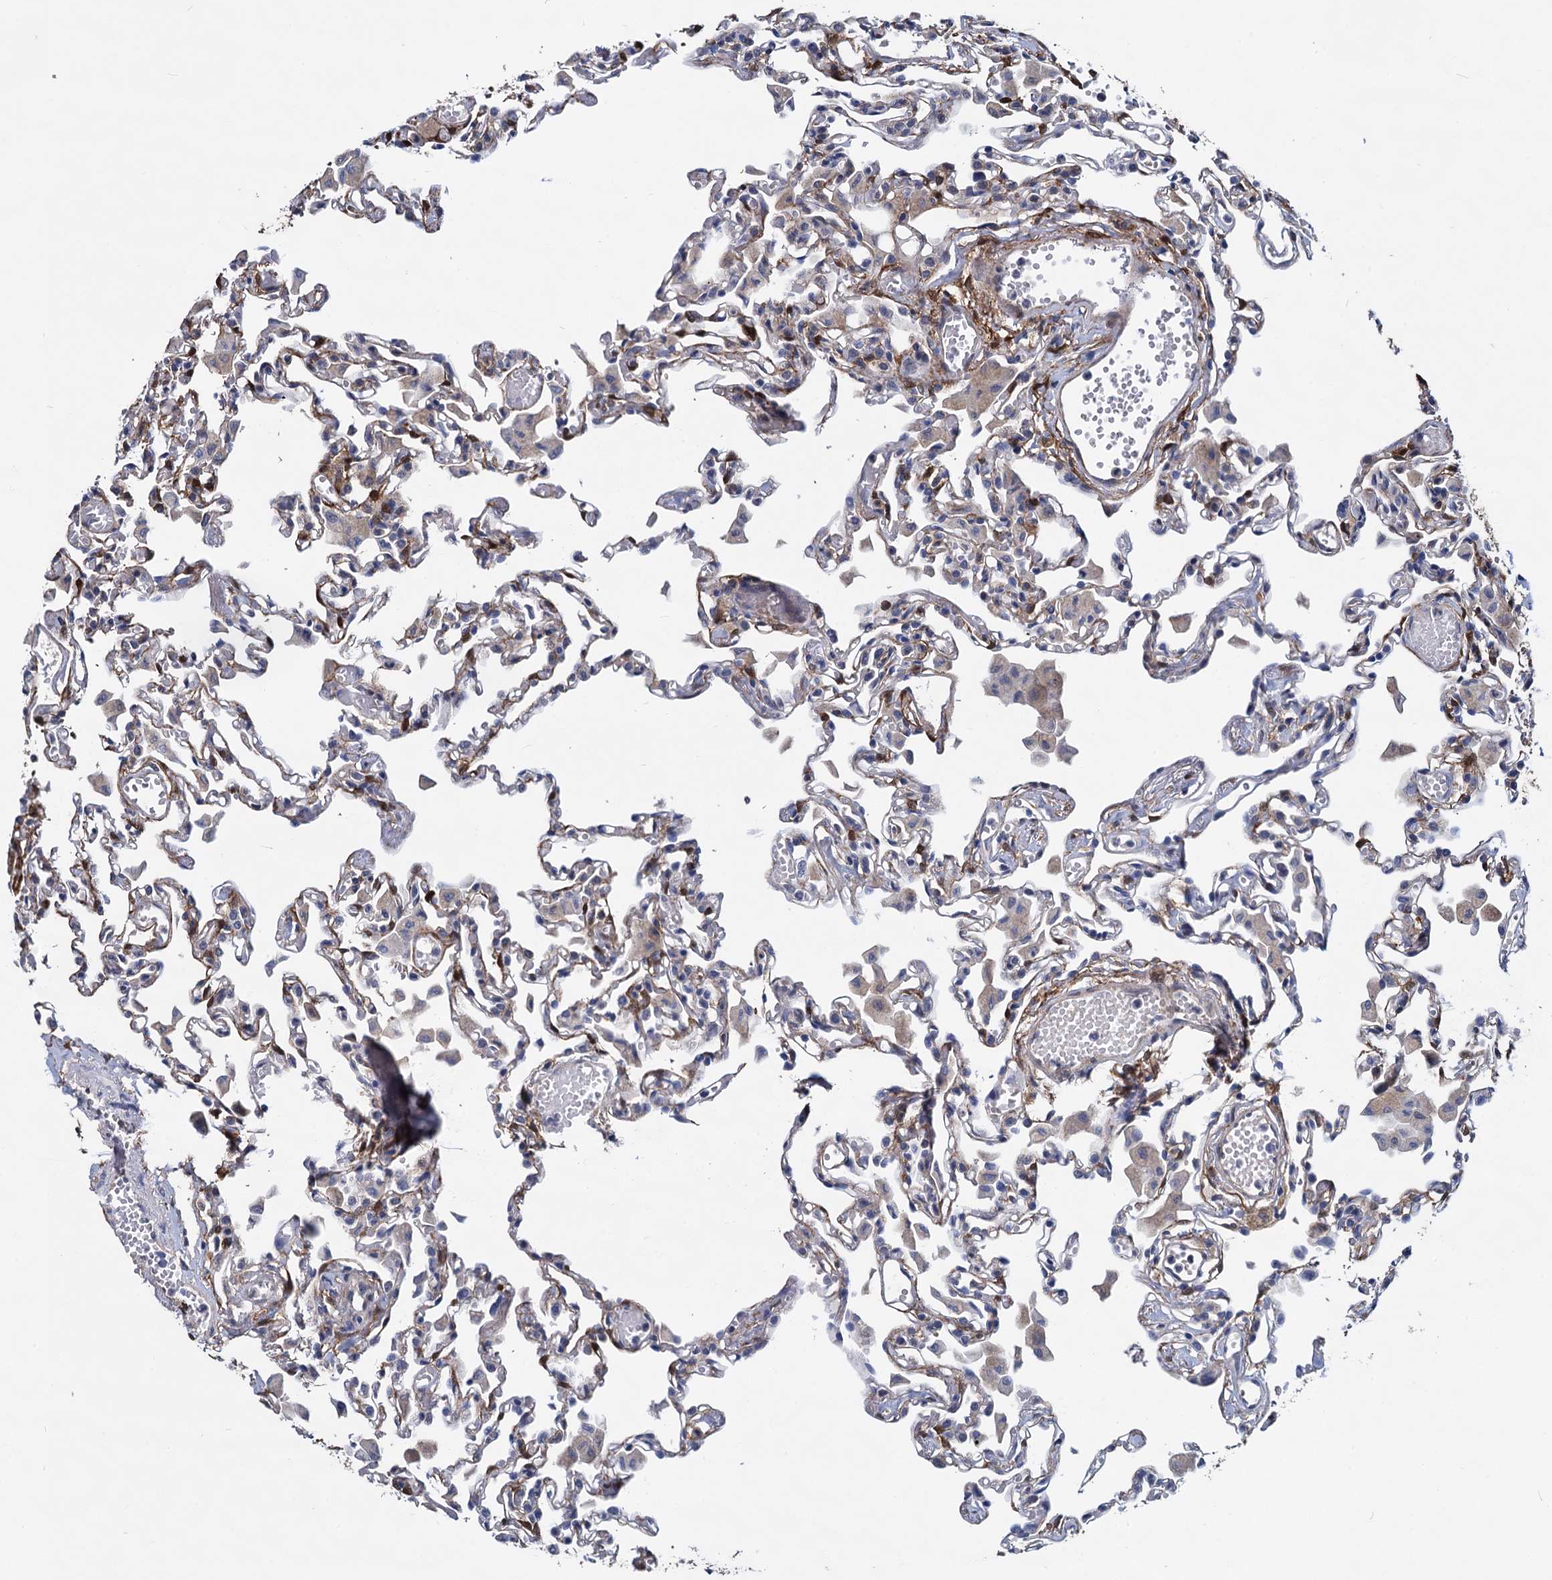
{"staining": {"intensity": "weak", "quantity": "<25%", "location": "cytoplasmic/membranous"}, "tissue": "lung", "cell_type": "Alveolar cells", "image_type": "normal", "snomed": [{"axis": "morphology", "description": "Normal tissue, NOS"}, {"axis": "topography", "description": "Bronchus"}, {"axis": "topography", "description": "Lung"}], "caption": "Immunohistochemistry (IHC) photomicrograph of benign lung stained for a protein (brown), which displays no expression in alveolar cells.", "gene": "GSTM3", "patient": {"sex": "female", "age": 49}}